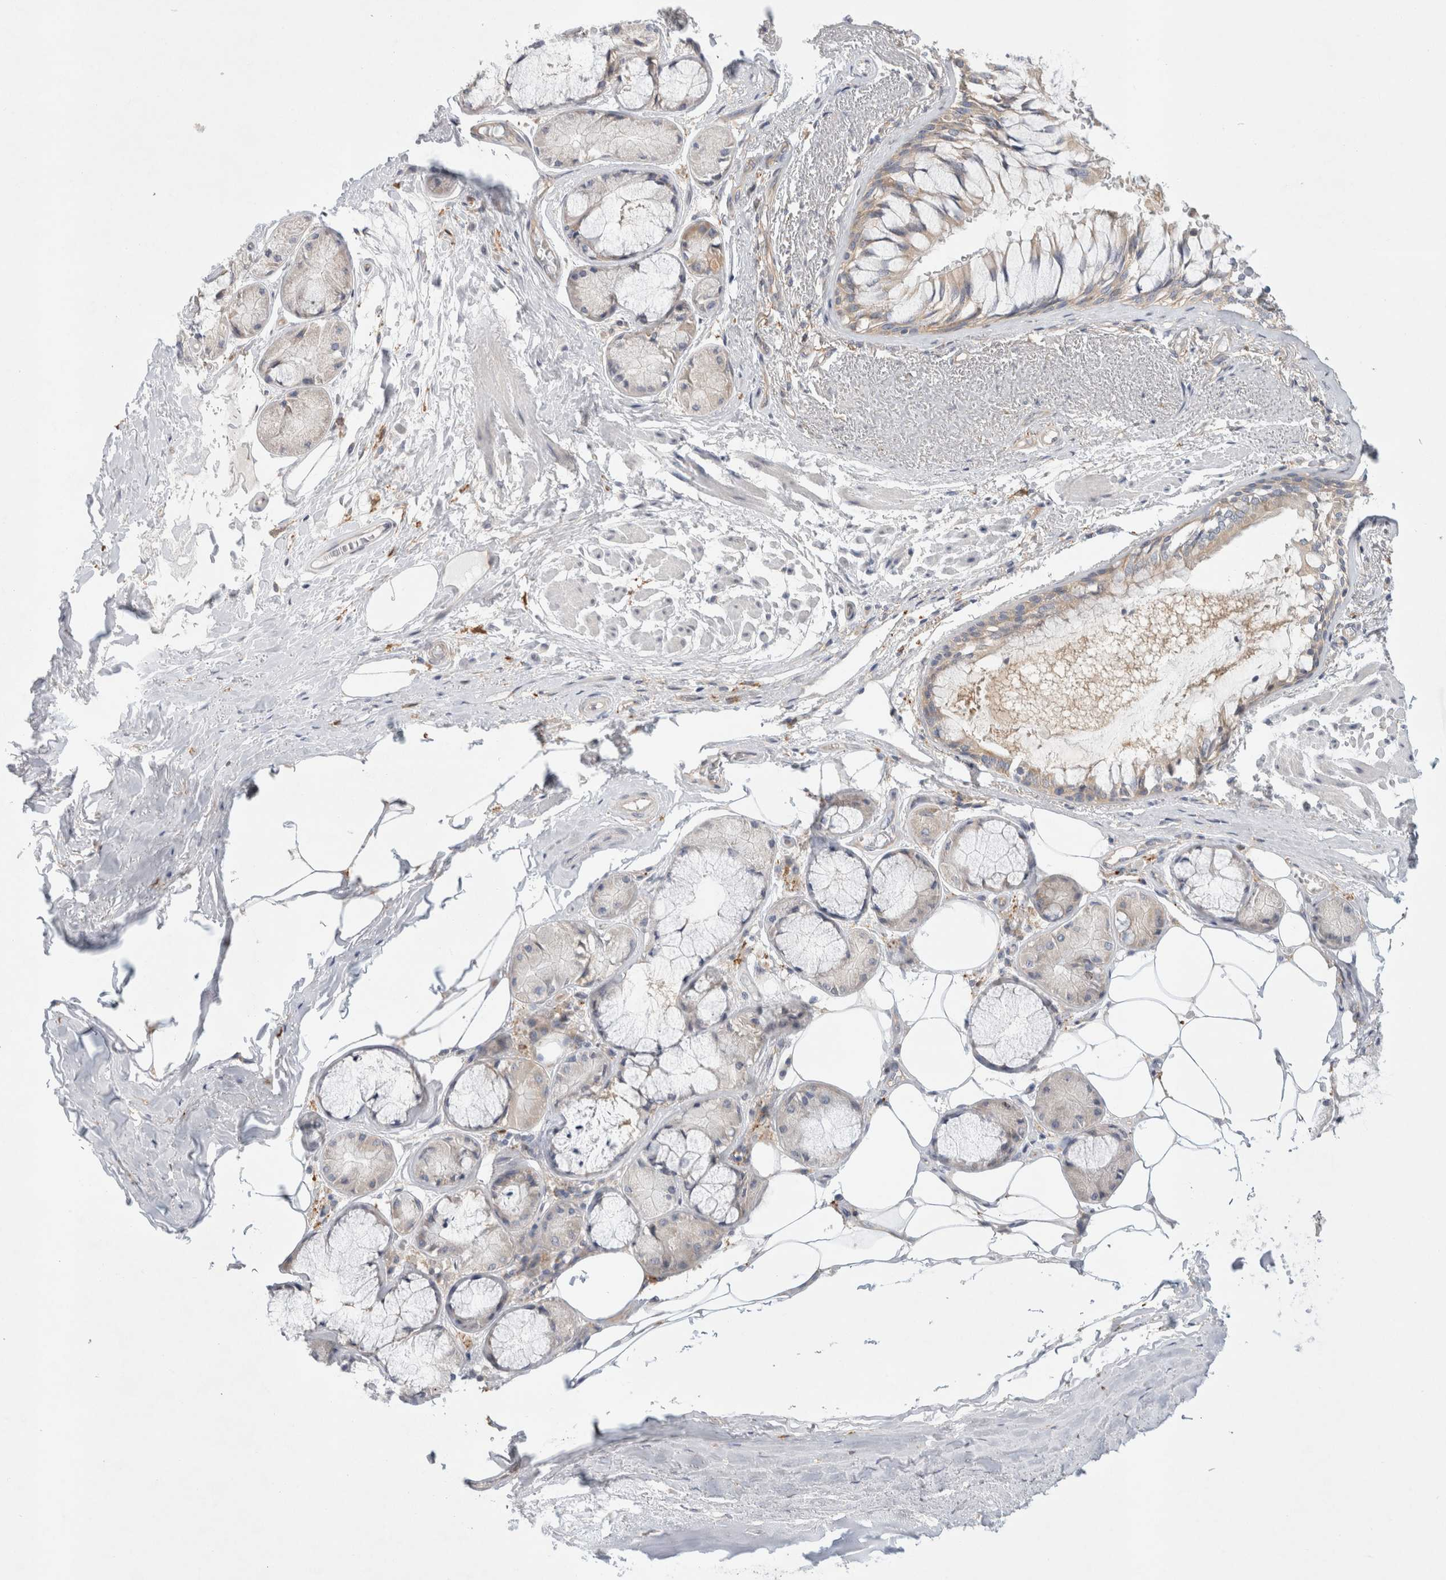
{"staining": {"intensity": "weak", "quantity": ">75%", "location": "cytoplasmic/membranous"}, "tissue": "bronchus", "cell_type": "Respiratory epithelial cells", "image_type": "normal", "snomed": [{"axis": "morphology", "description": "Normal tissue, NOS"}, {"axis": "topography", "description": "Bronchus"}], "caption": "Respiratory epithelial cells demonstrate low levels of weak cytoplasmic/membranous positivity in approximately >75% of cells in normal bronchus.", "gene": "CDCA7L", "patient": {"sex": "male", "age": 66}}